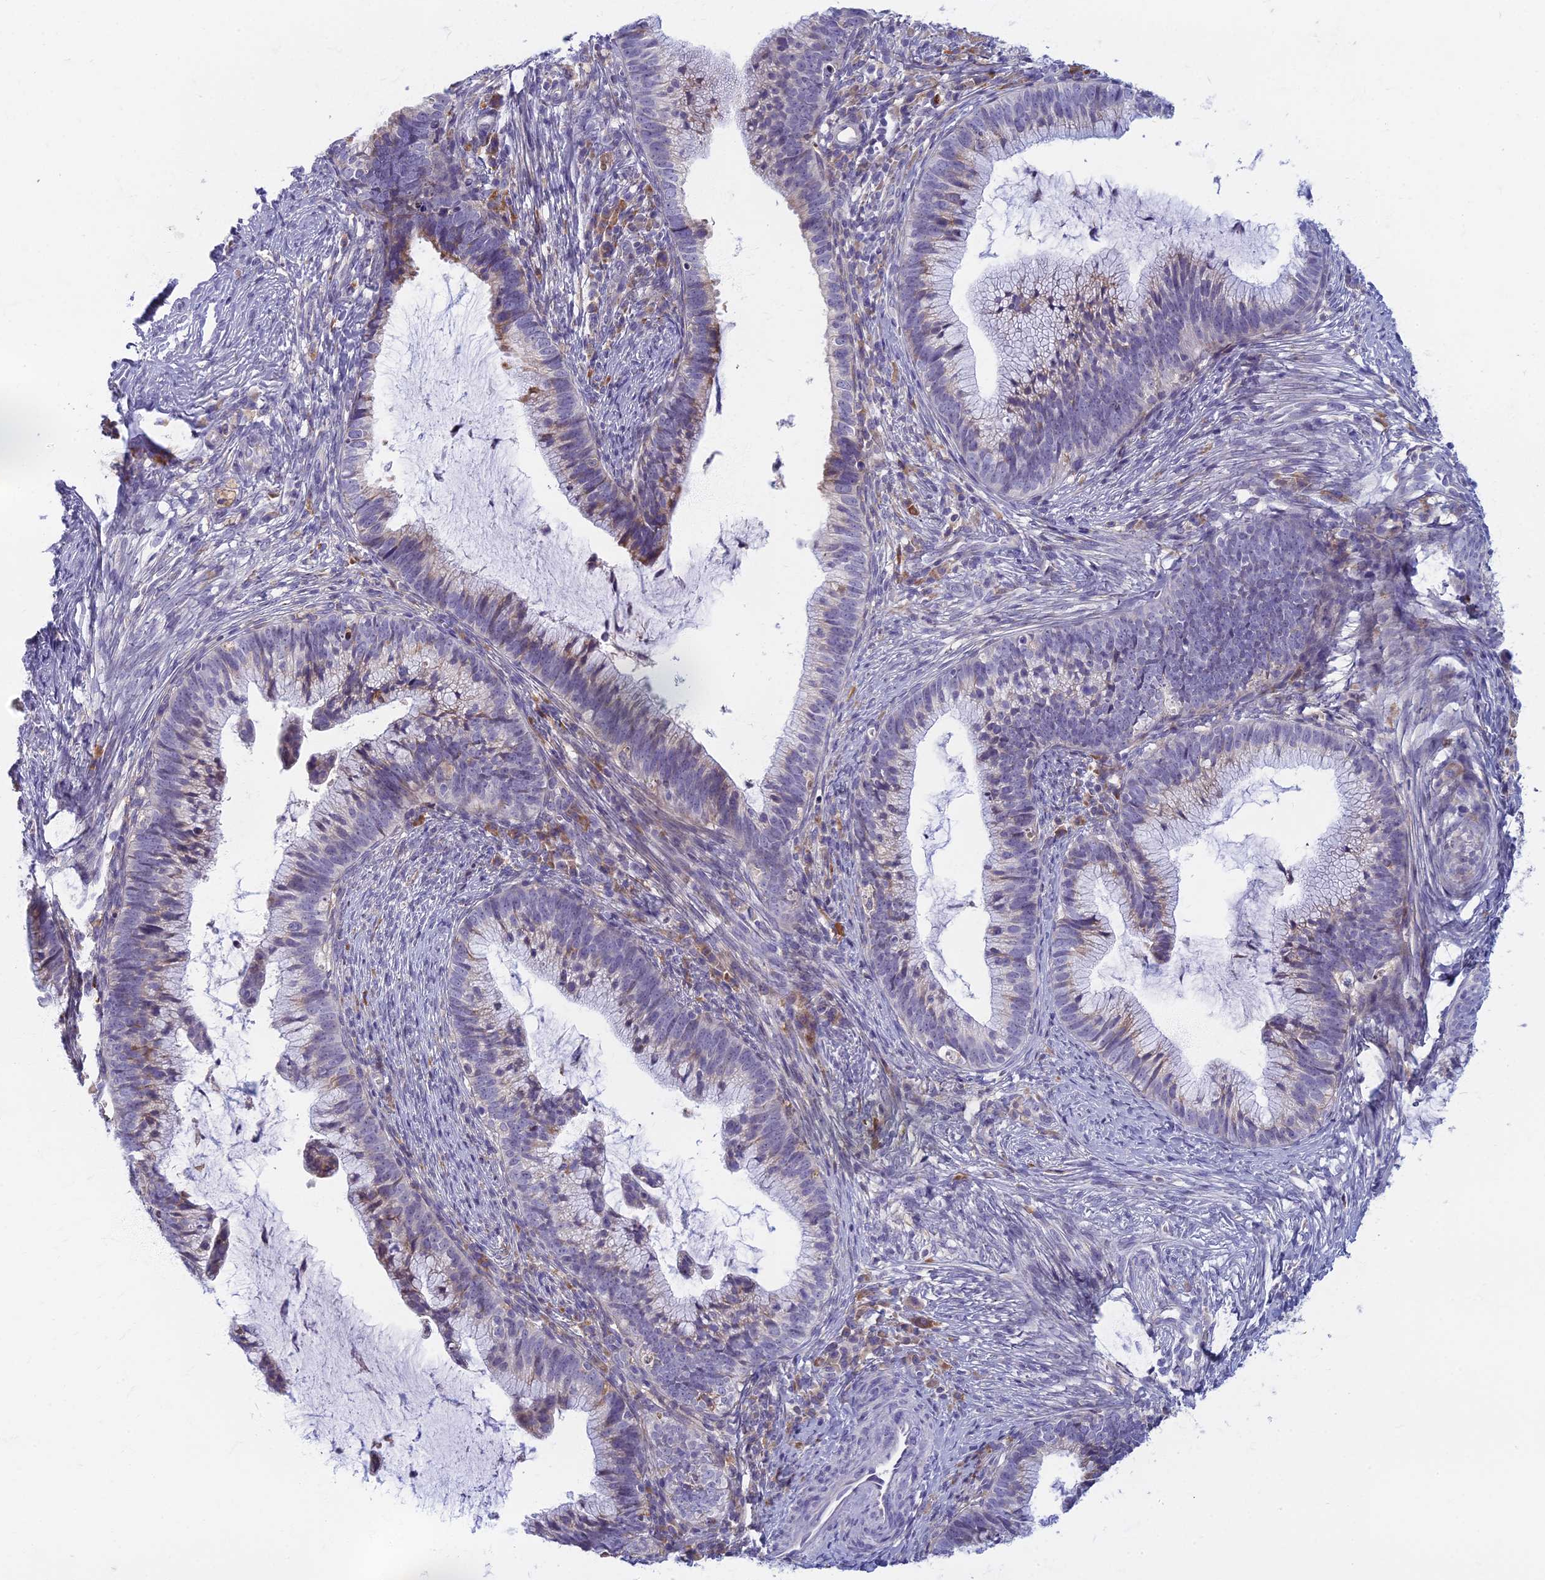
{"staining": {"intensity": "weak", "quantity": "<25%", "location": "cytoplasmic/membranous"}, "tissue": "cervical cancer", "cell_type": "Tumor cells", "image_type": "cancer", "snomed": [{"axis": "morphology", "description": "Adenocarcinoma, NOS"}, {"axis": "topography", "description": "Cervix"}], "caption": "Immunohistochemistry (IHC) histopathology image of human cervical cancer (adenocarcinoma) stained for a protein (brown), which demonstrates no expression in tumor cells.", "gene": "DDX51", "patient": {"sex": "female", "age": 36}}